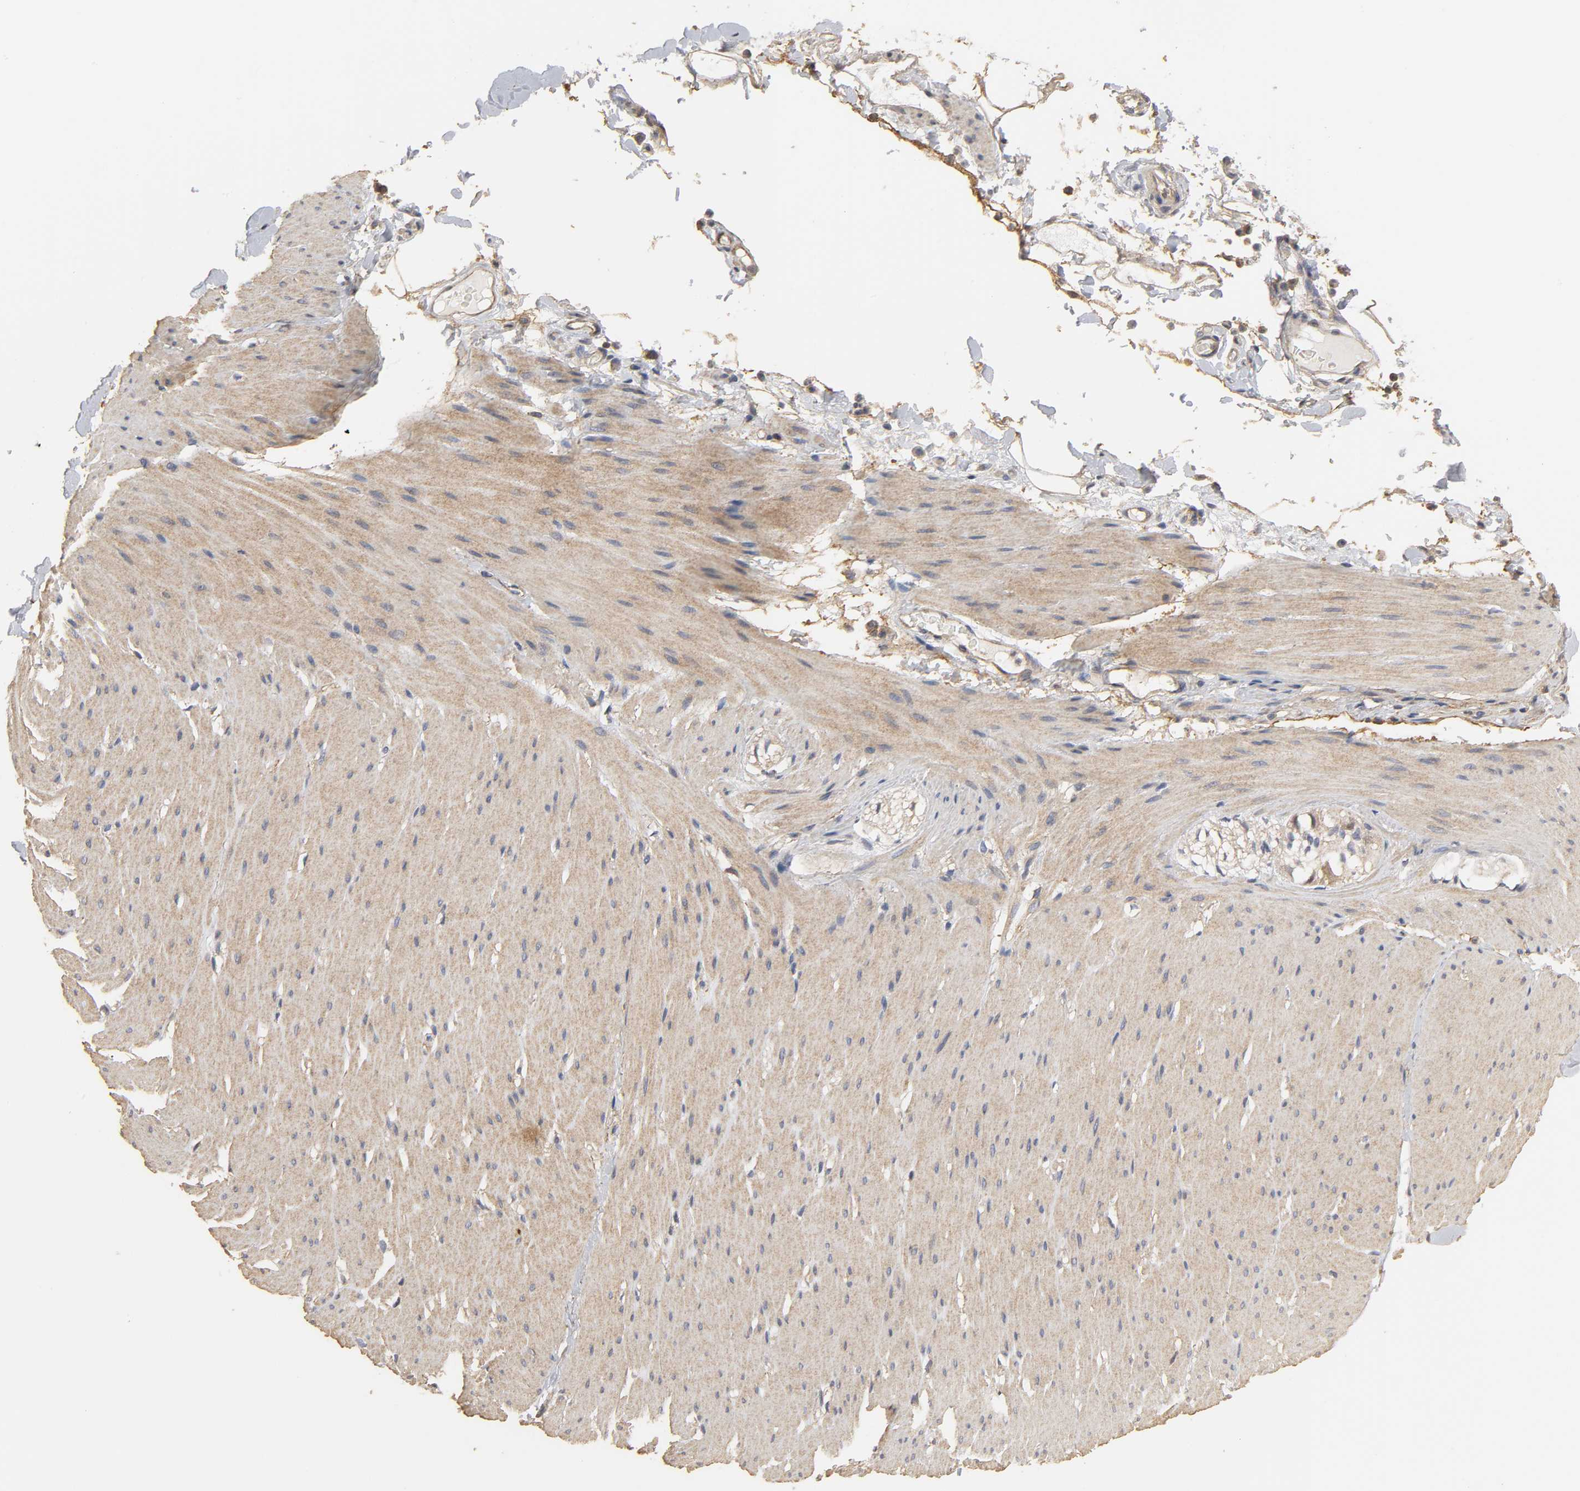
{"staining": {"intensity": "moderate", "quantity": ">75%", "location": "cytoplasmic/membranous"}, "tissue": "smooth muscle", "cell_type": "Smooth muscle cells", "image_type": "normal", "snomed": [{"axis": "morphology", "description": "Normal tissue, NOS"}, {"axis": "topography", "description": "Smooth muscle"}, {"axis": "topography", "description": "Colon"}], "caption": "High-power microscopy captured an immunohistochemistry (IHC) micrograph of unremarkable smooth muscle, revealing moderate cytoplasmic/membranous staining in about >75% of smooth muscle cells.", "gene": "SH3GLB1", "patient": {"sex": "male", "age": 67}}